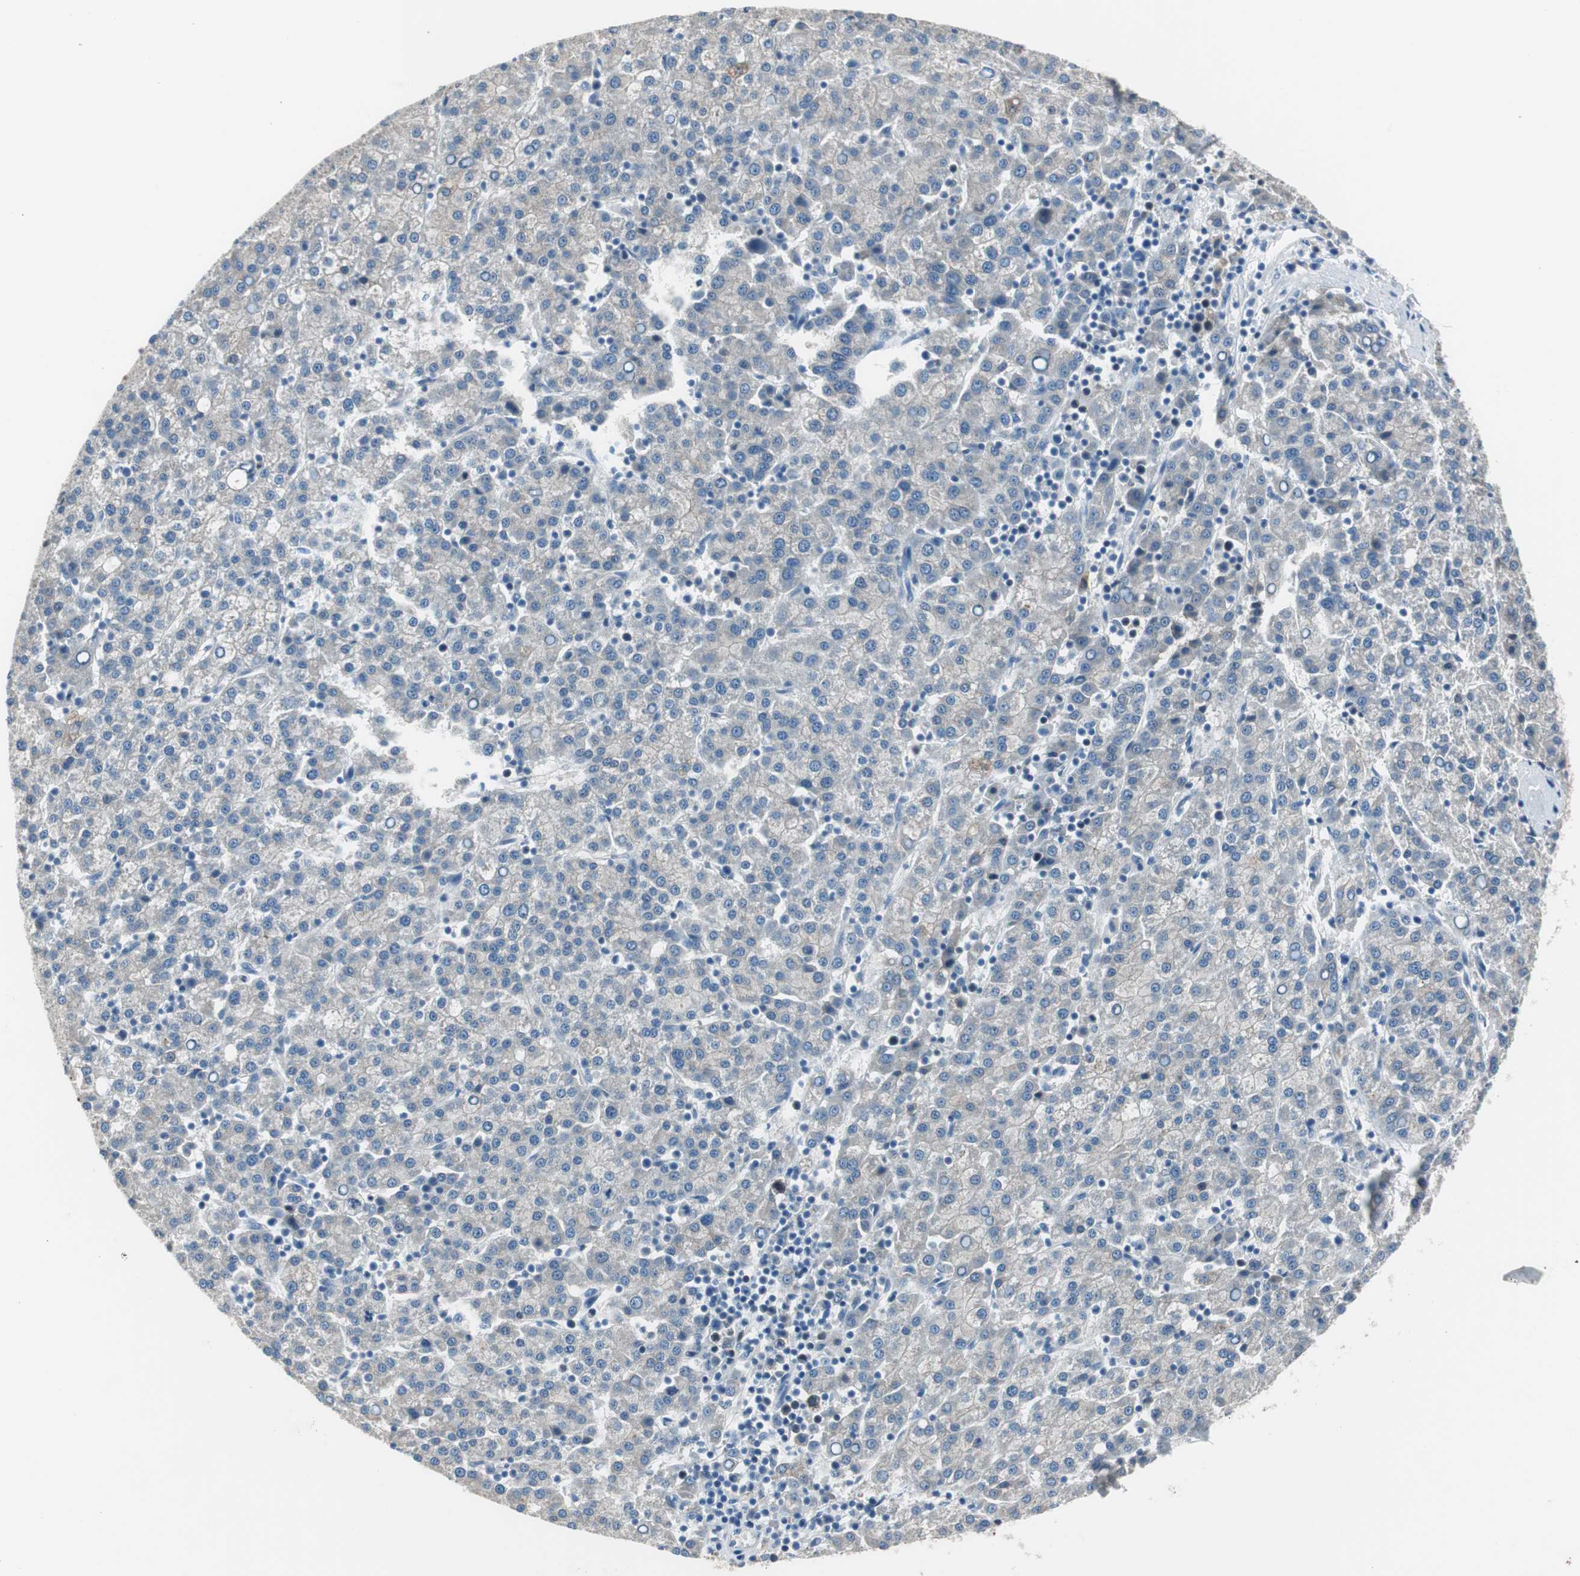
{"staining": {"intensity": "negative", "quantity": "none", "location": "none"}, "tissue": "liver cancer", "cell_type": "Tumor cells", "image_type": "cancer", "snomed": [{"axis": "morphology", "description": "Carcinoma, Hepatocellular, NOS"}, {"axis": "topography", "description": "Liver"}], "caption": "Liver cancer was stained to show a protein in brown. There is no significant positivity in tumor cells.", "gene": "SERPINF1", "patient": {"sex": "female", "age": 58}}